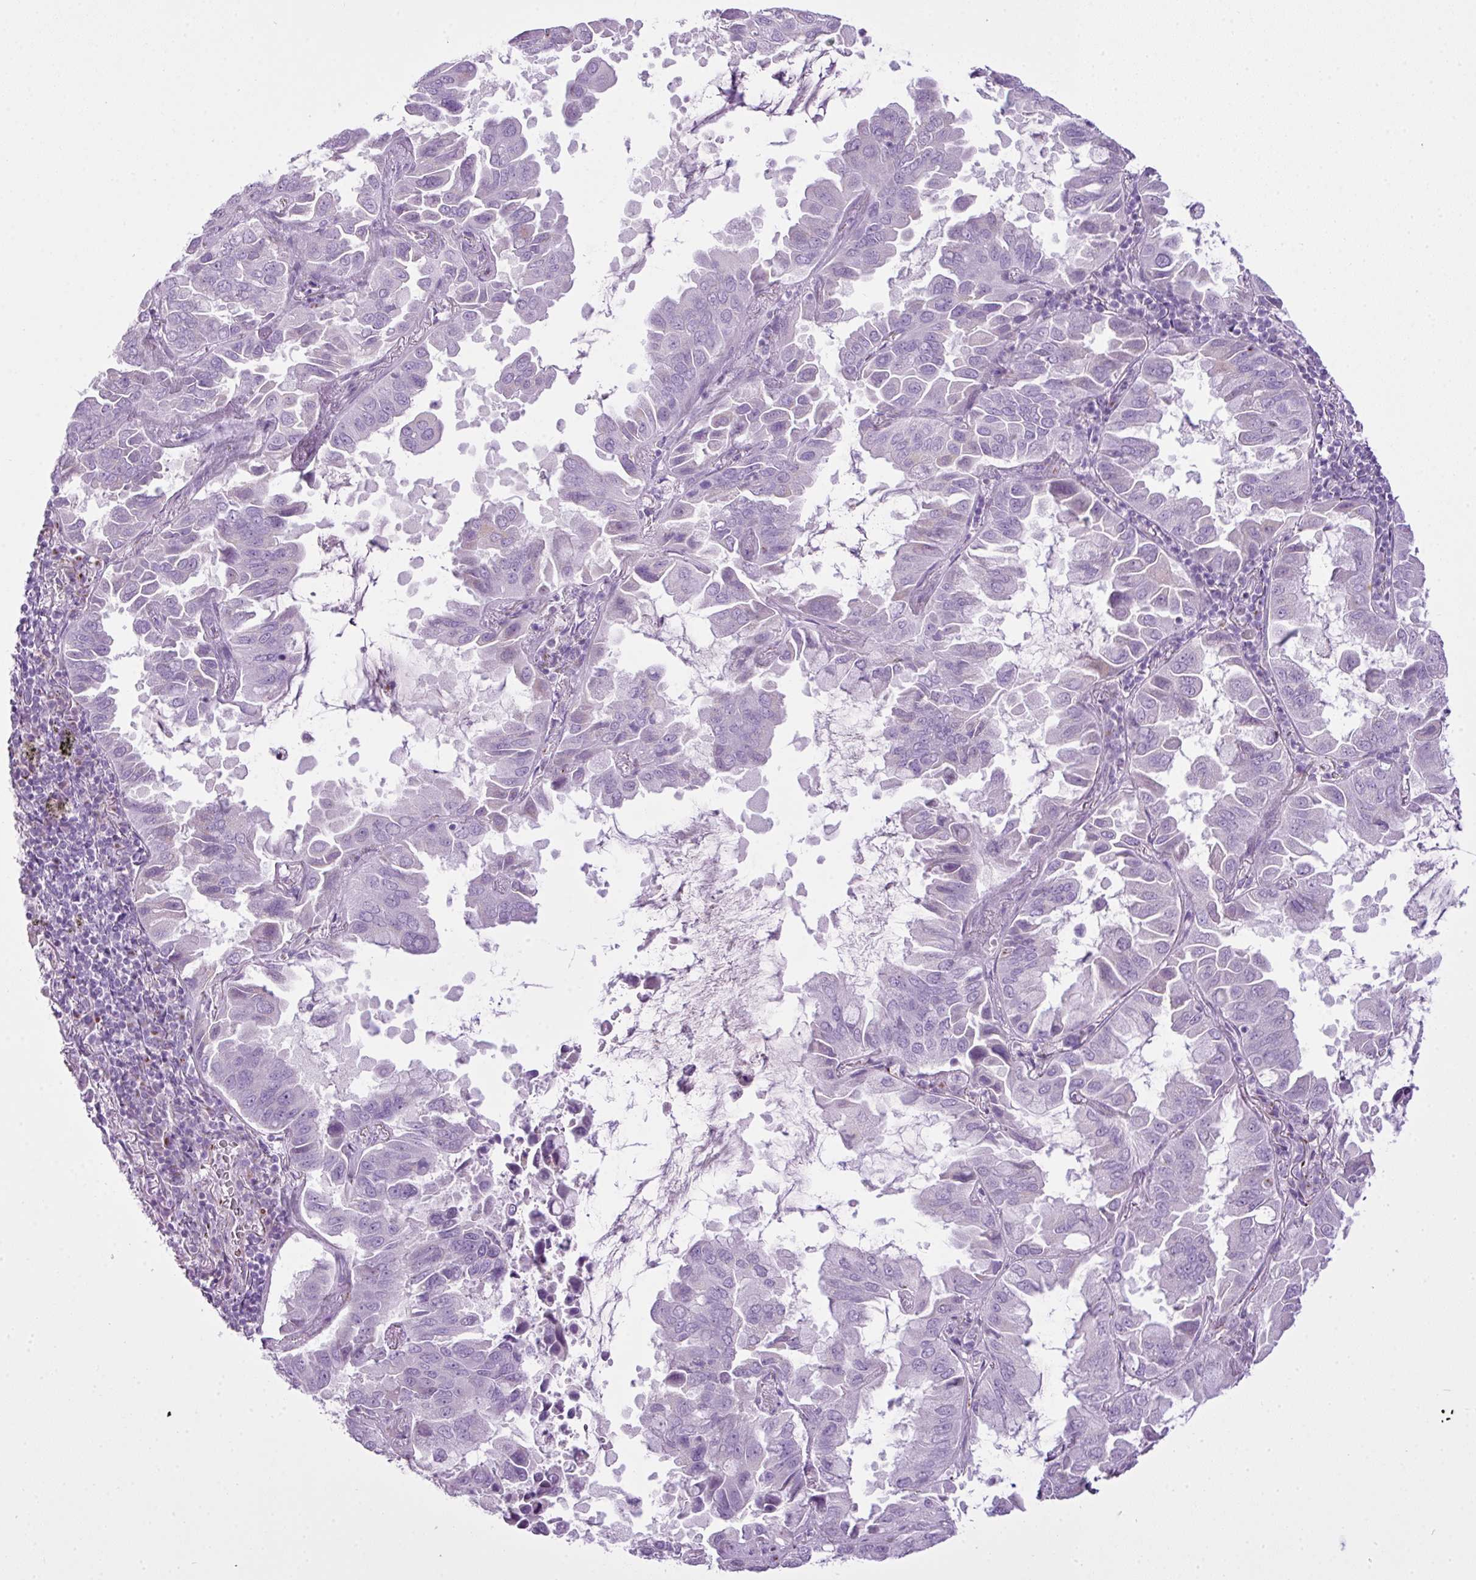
{"staining": {"intensity": "negative", "quantity": "none", "location": "none"}, "tissue": "lung cancer", "cell_type": "Tumor cells", "image_type": "cancer", "snomed": [{"axis": "morphology", "description": "Adenocarcinoma, NOS"}, {"axis": "topography", "description": "Lung"}], "caption": "An immunohistochemistry histopathology image of adenocarcinoma (lung) is shown. There is no staining in tumor cells of adenocarcinoma (lung).", "gene": "FAM43A", "patient": {"sex": "male", "age": 64}}